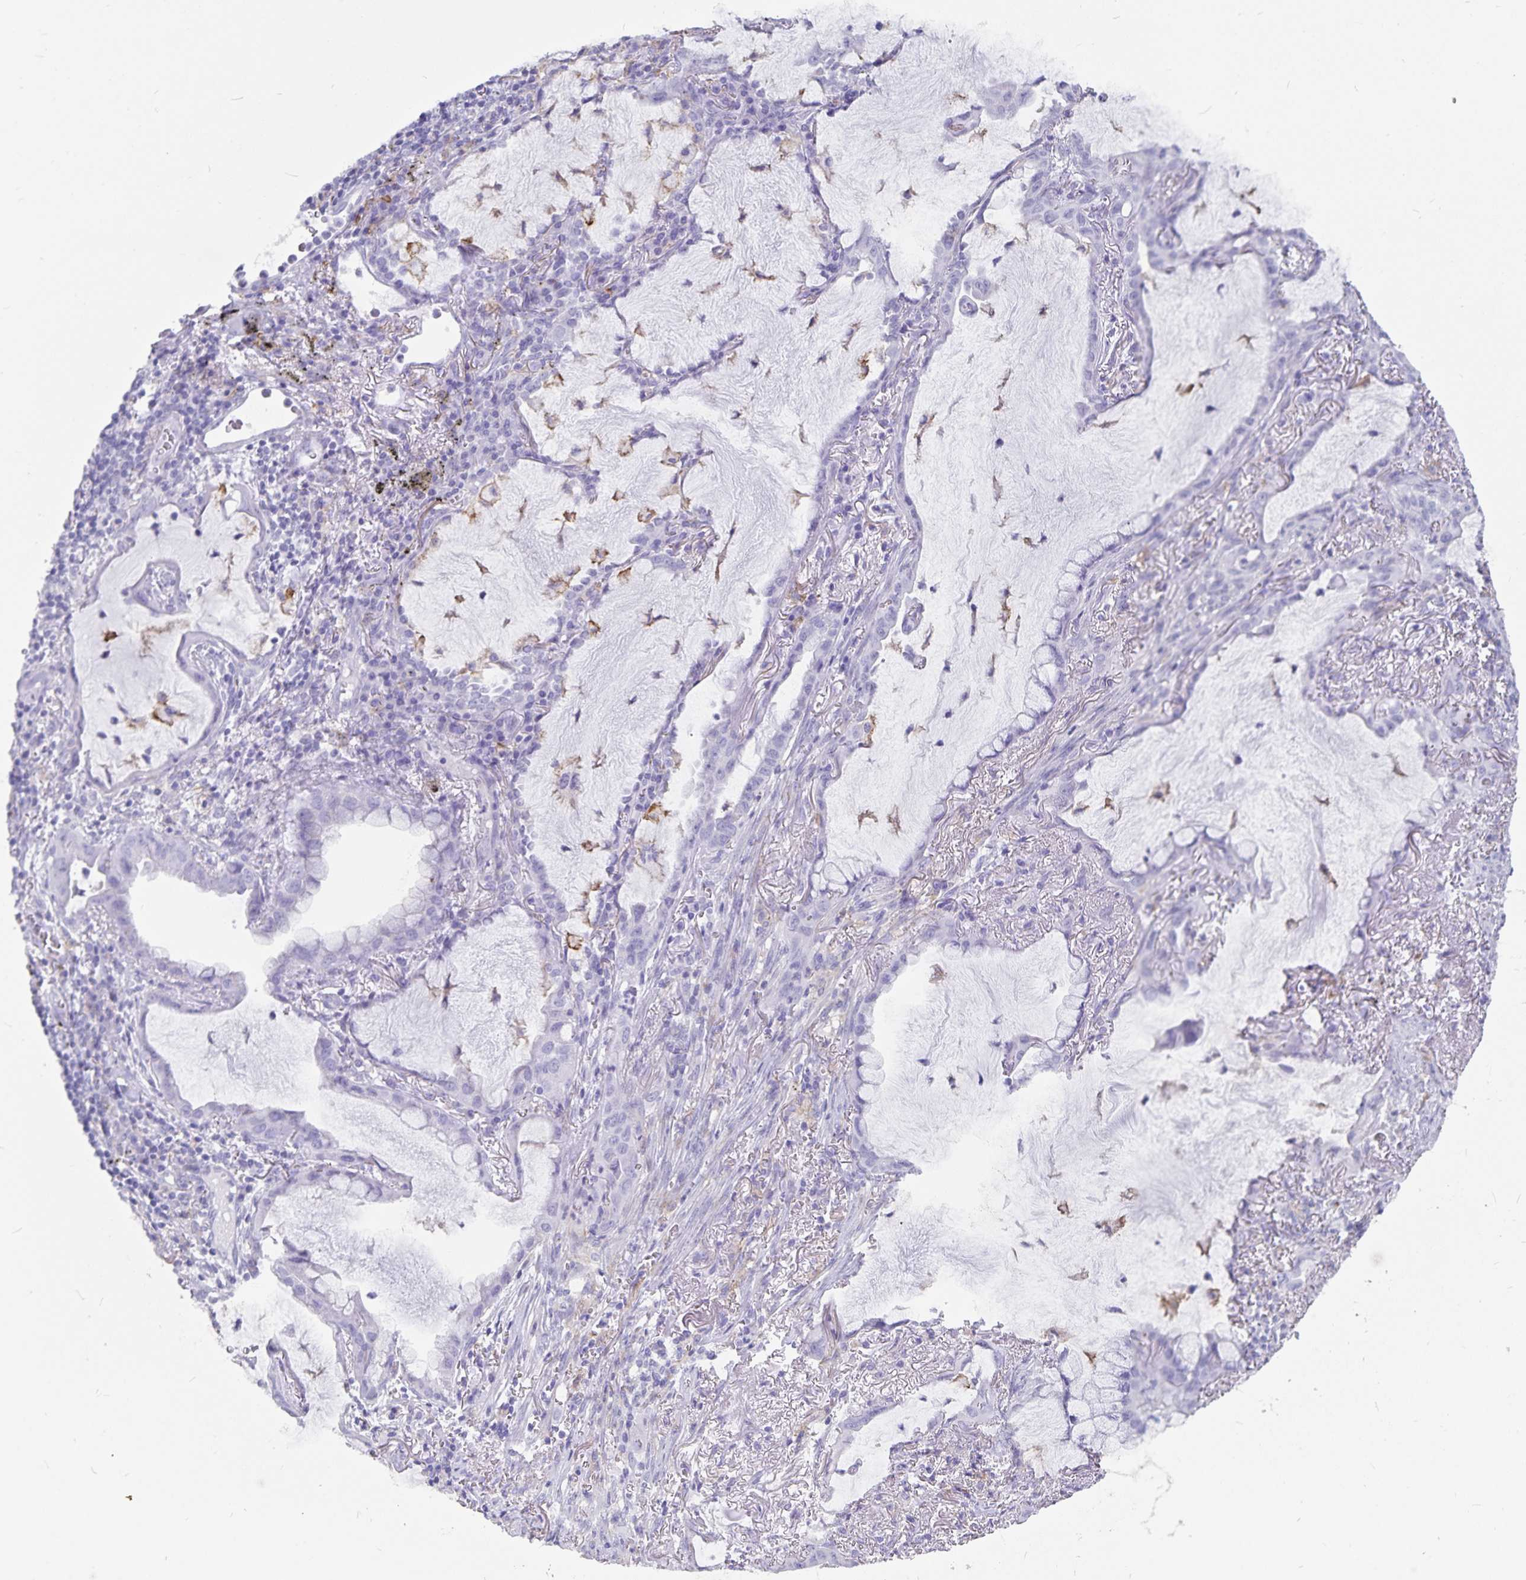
{"staining": {"intensity": "negative", "quantity": "none", "location": "none"}, "tissue": "lung cancer", "cell_type": "Tumor cells", "image_type": "cancer", "snomed": [{"axis": "morphology", "description": "Adenocarcinoma, NOS"}, {"axis": "topography", "description": "Lung"}], "caption": "Immunohistochemistry of lung cancer (adenocarcinoma) displays no expression in tumor cells.", "gene": "PLAC1", "patient": {"sex": "male", "age": 65}}